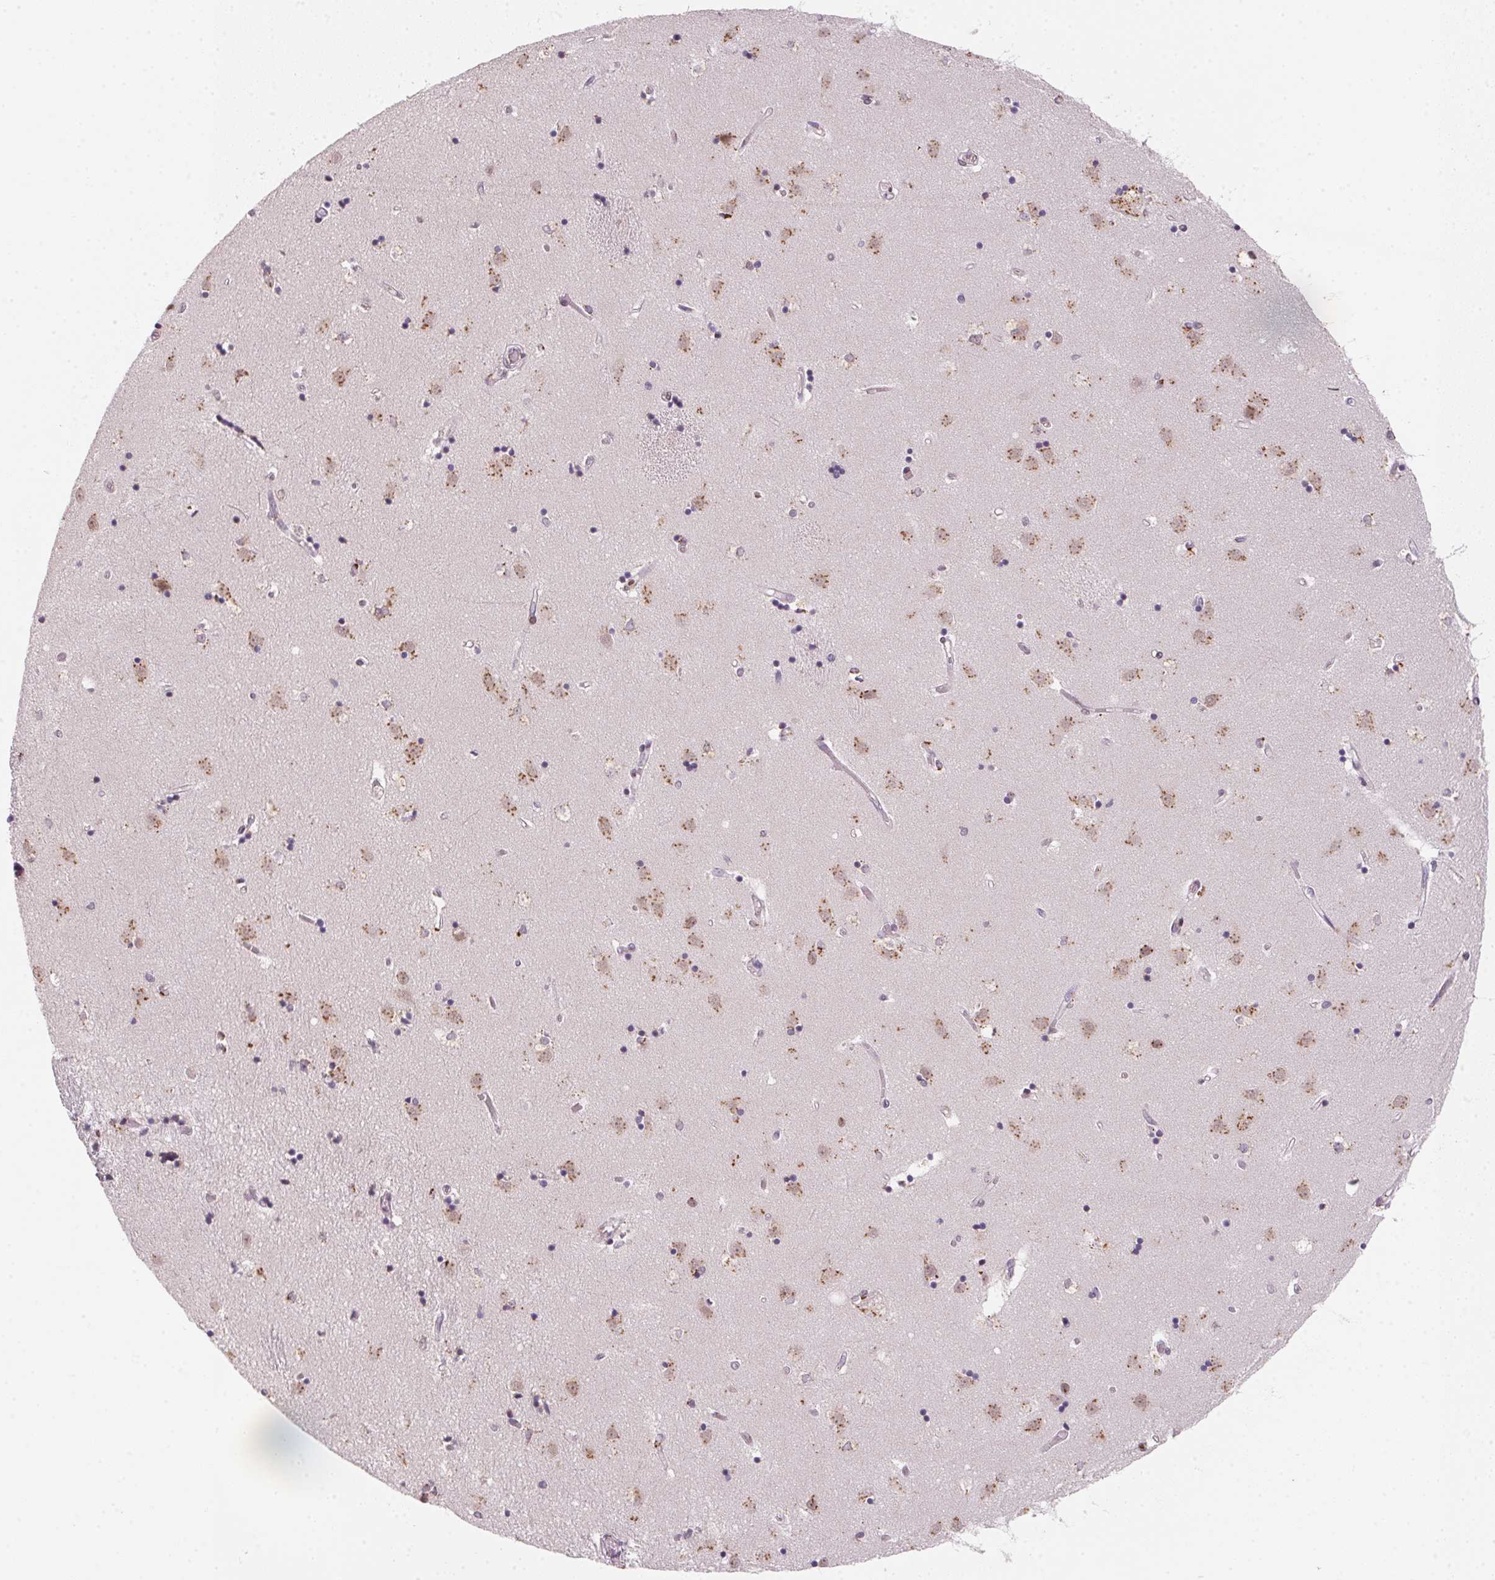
{"staining": {"intensity": "moderate", "quantity": "25%-75%", "location": "cytoplasmic/membranous"}, "tissue": "caudate", "cell_type": "Glial cells", "image_type": "normal", "snomed": [{"axis": "morphology", "description": "Normal tissue, NOS"}, {"axis": "topography", "description": "Lateral ventricle wall"}], "caption": "Brown immunohistochemical staining in unremarkable human caudate displays moderate cytoplasmic/membranous expression in about 25%-75% of glial cells.", "gene": "RAB22A", "patient": {"sex": "male", "age": 54}}